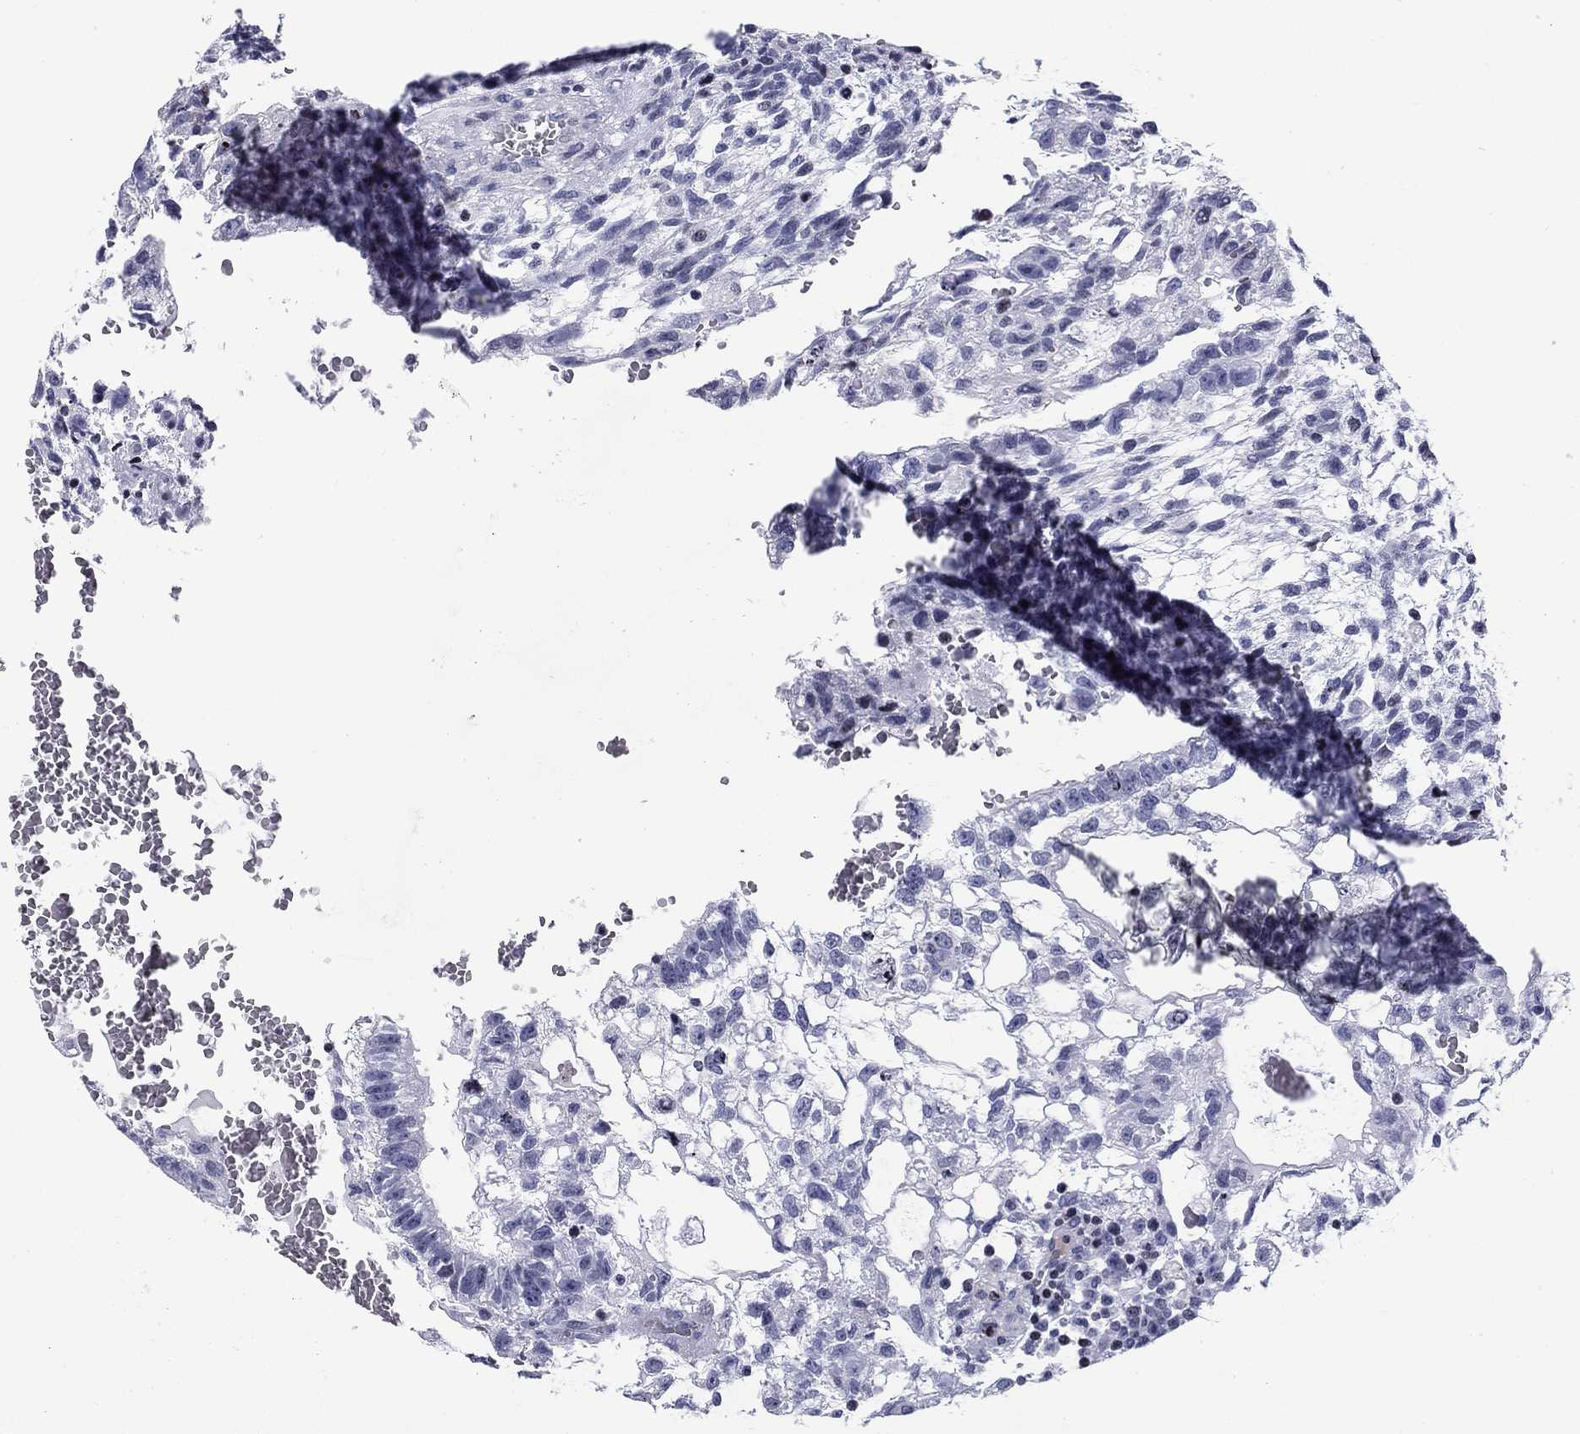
{"staining": {"intensity": "negative", "quantity": "none", "location": "none"}, "tissue": "testis cancer", "cell_type": "Tumor cells", "image_type": "cancer", "snomed": [{"axis": "morphology", "description": "Carcinoma, Embryonal, NOS"}, {"axis": "topography", "description": "Testis"}], "caption": "Testis cancer stained for a protein using IHC shows no expression tumor cells.", "gene": "CCDC144A", "patient": {"sex": "male", "age": 32}}